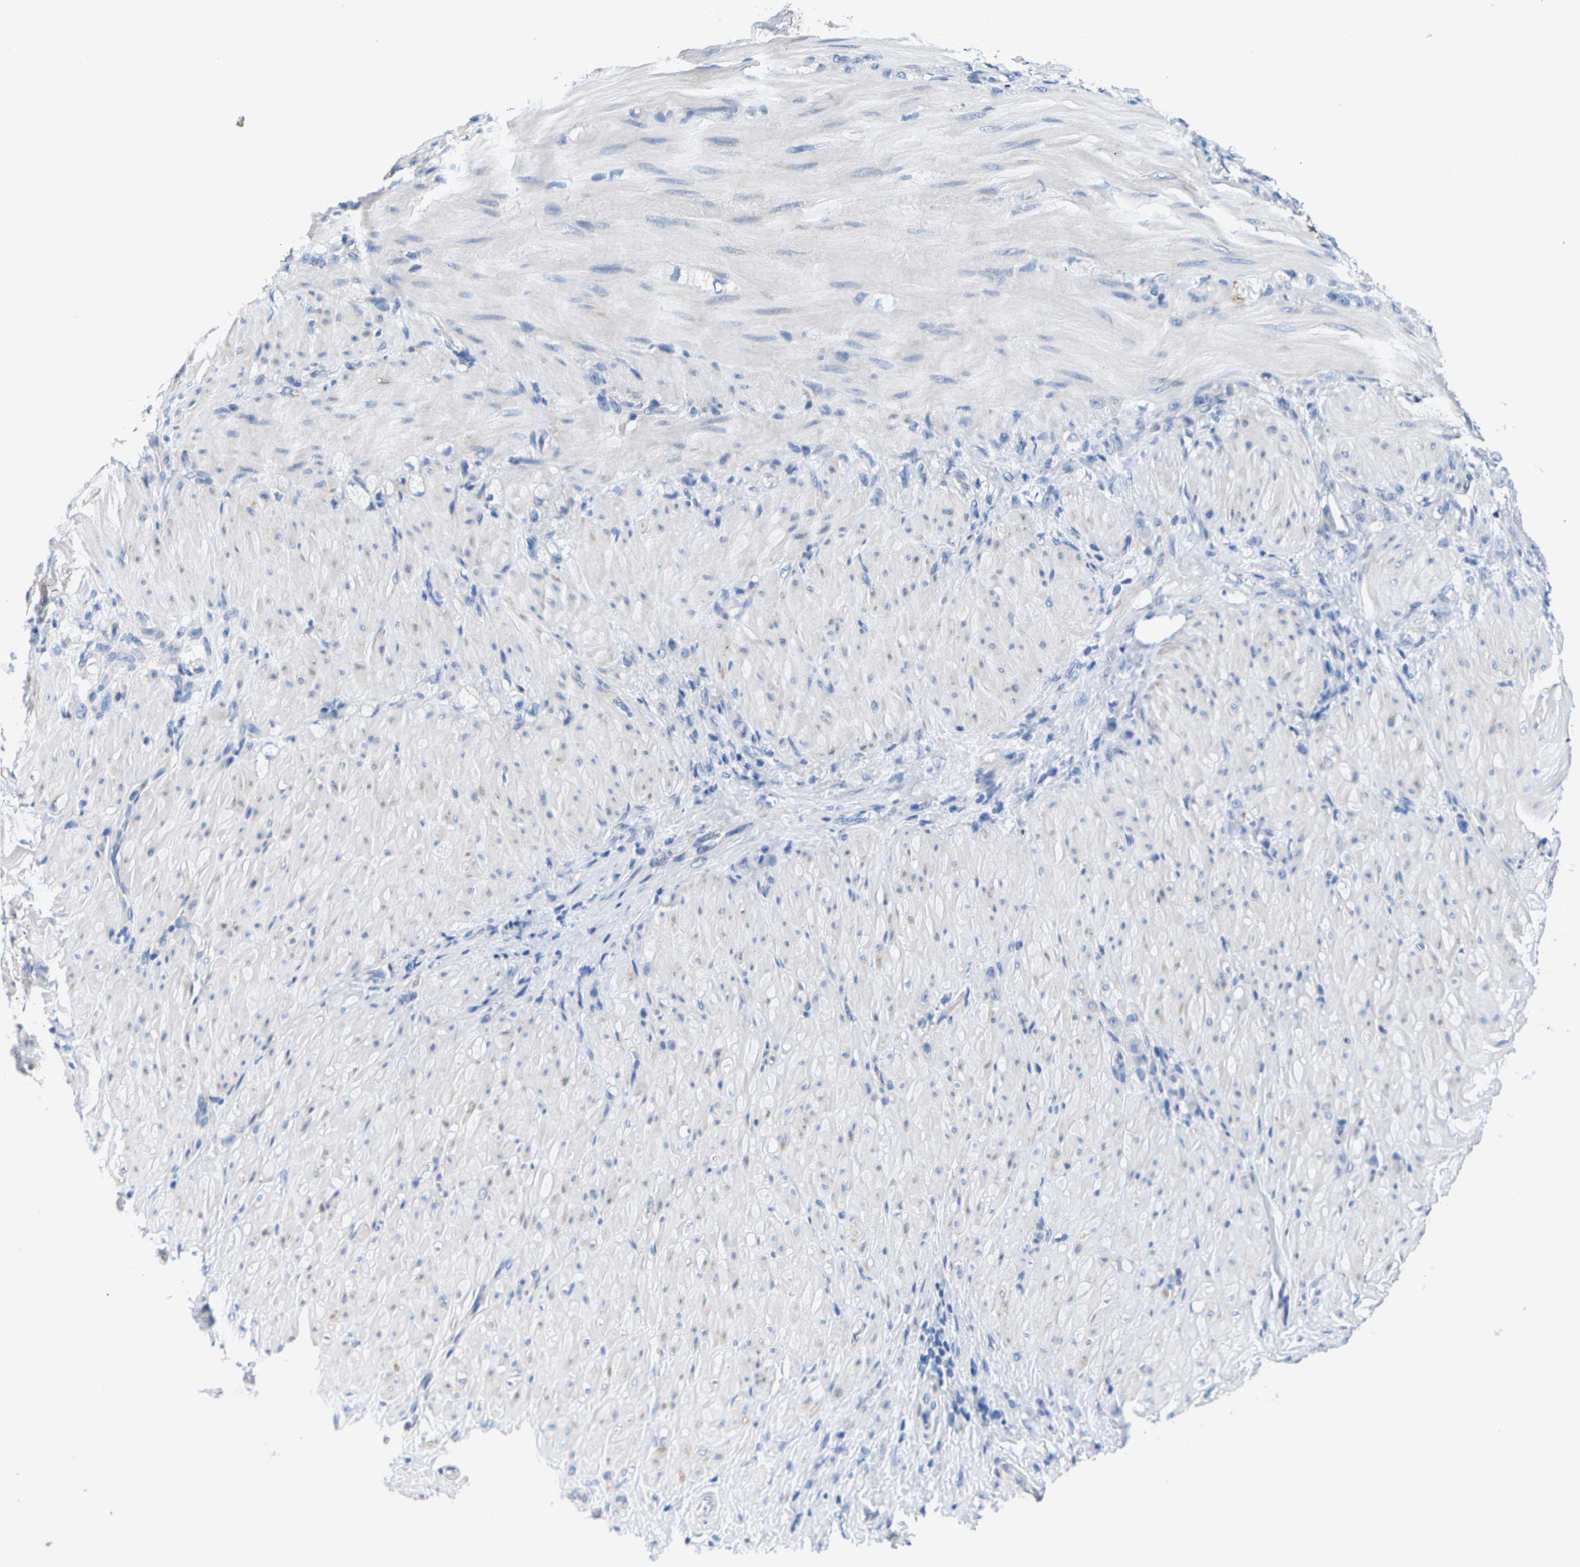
{"staining": {"intensity": "negative", "quantity": "none", "location": "none"}, "tissue": "stomach cancer", "cell_type": "Tumor cells", "image_type": "cancer", "snomed": [{"axis": "morphology", "description": "Normal tissue, NOS"}, {"axis": "morphology", "description": "Adenocarcinoma, NOS"}, {"axis": "topography", "description": "Stomach"}], "caption": "Immunohistochemistry (IHC) photomicrograph of neoplastic tissue: stomach cancer stained with DAB displays no significant protein staining in tumor cells.", "gene": "DSCAM", "patient": {"sex": "male", "age": 82}}